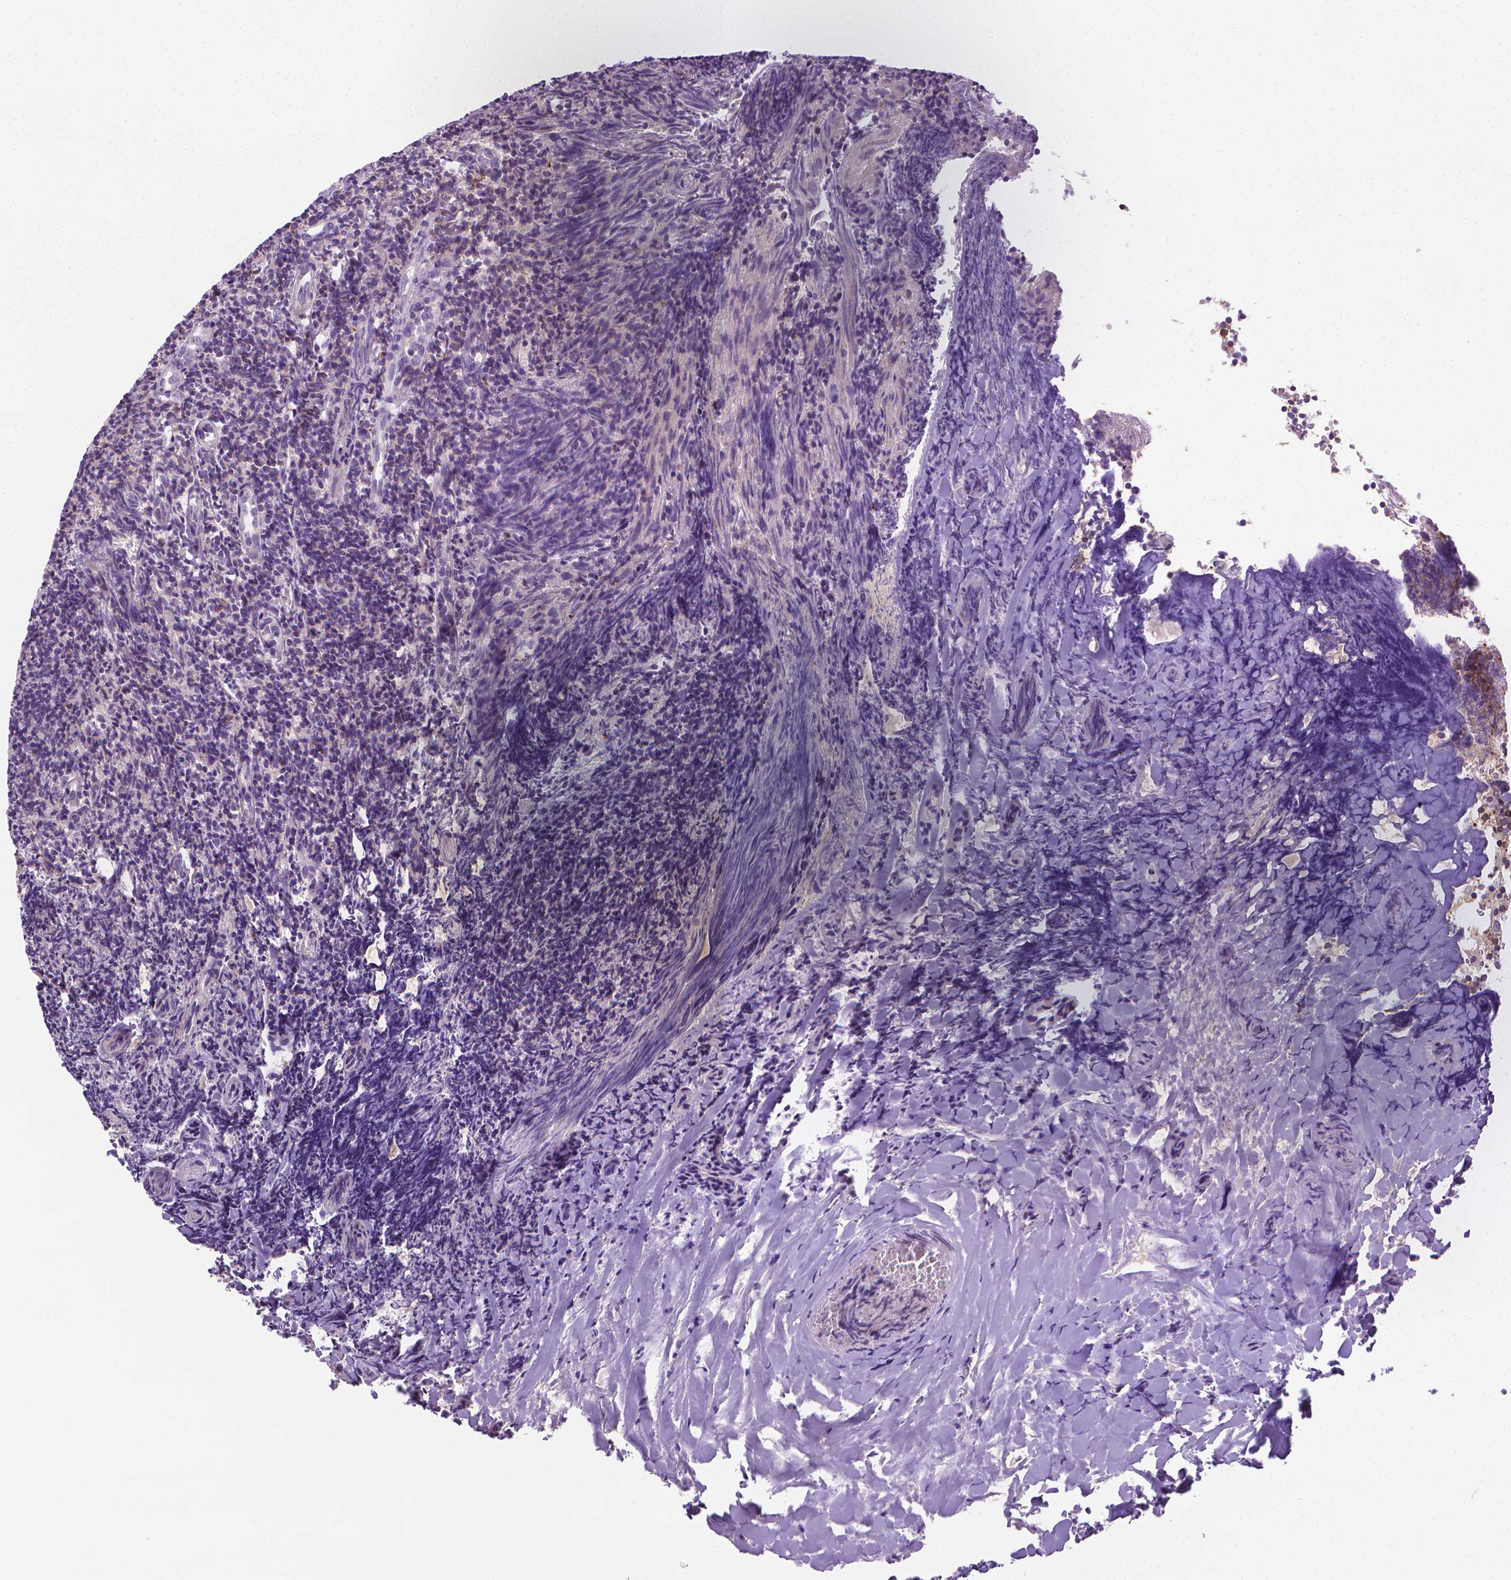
{"staining": {"intensity": "negative", "quantity": "none", "location": "none"}, "tissue": "tonsil", "cell_type": "Germinal center cells", "image_type": "normal", "snomed": [{"axis": "morphology", "description": "Normal tissue, NOS"}, {"axis": "topography", "description": "Tonsil"}], "caption": "DAB (3,3'-diaminobenzidine) immunohistochemical staining of normal tonsil reveals no significant staining in germinal center cells.", "gene": "SLC51B", "patient": {"sex": "female", "age": 10}}